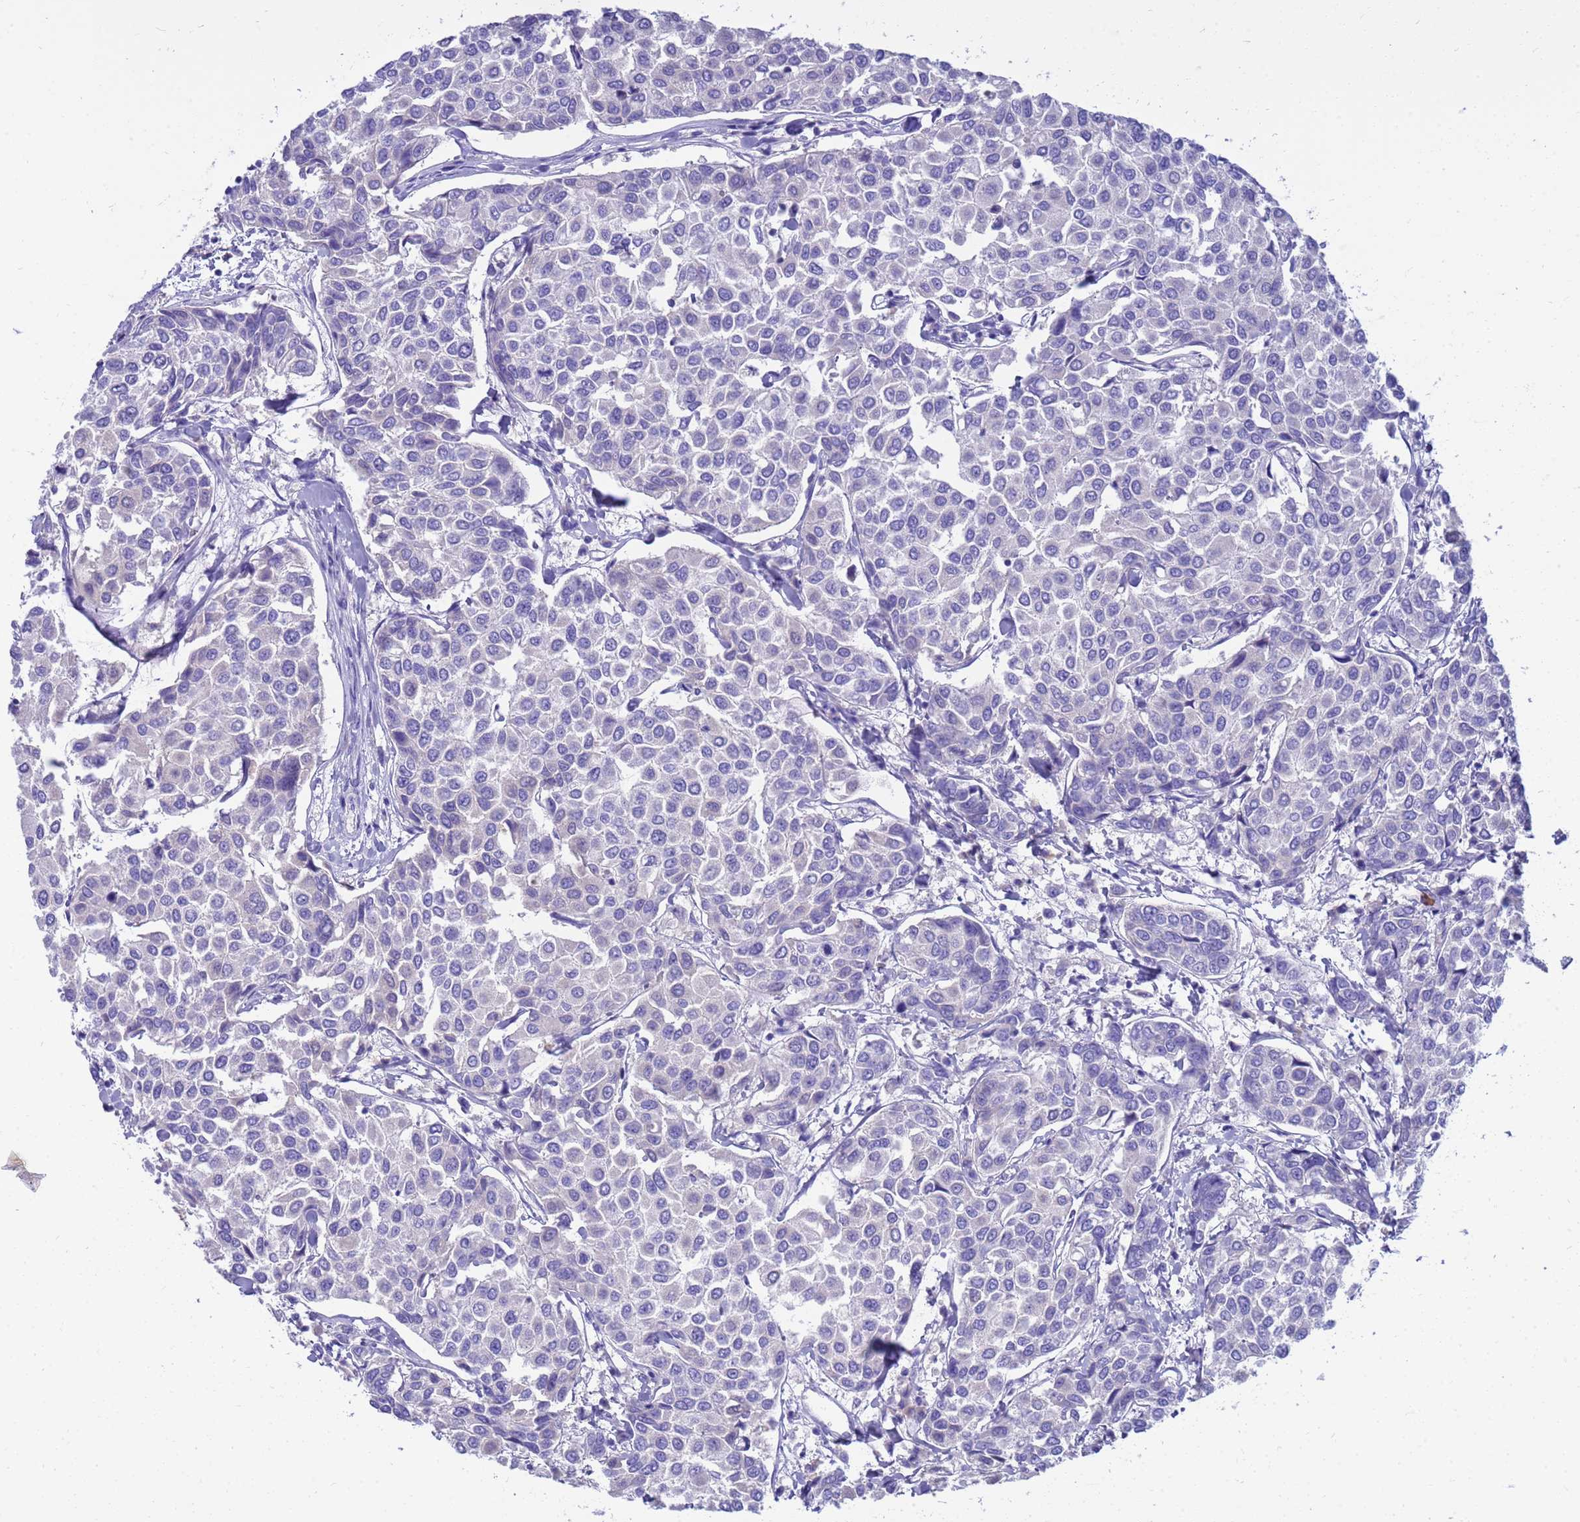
{"staining": {"intensity": "negative", "quantity": "none", "location": "none"}, "tissue": "breast cancer", "cell_type": "Tumor cells", "image_type": "cancer", "snomed": [{"axis": "morphology", "description": "Duct carcinoma"}, {"axis": "topography", "description": "Breast"}], "caption": "This is a micrograph of immunohistochemistry staining of breast cancer (infiltrating ductal carcinoma), which shows no staining in tumor cells.", "gene": "SYCN", "patient": {"sex": "female", "age": 55}}